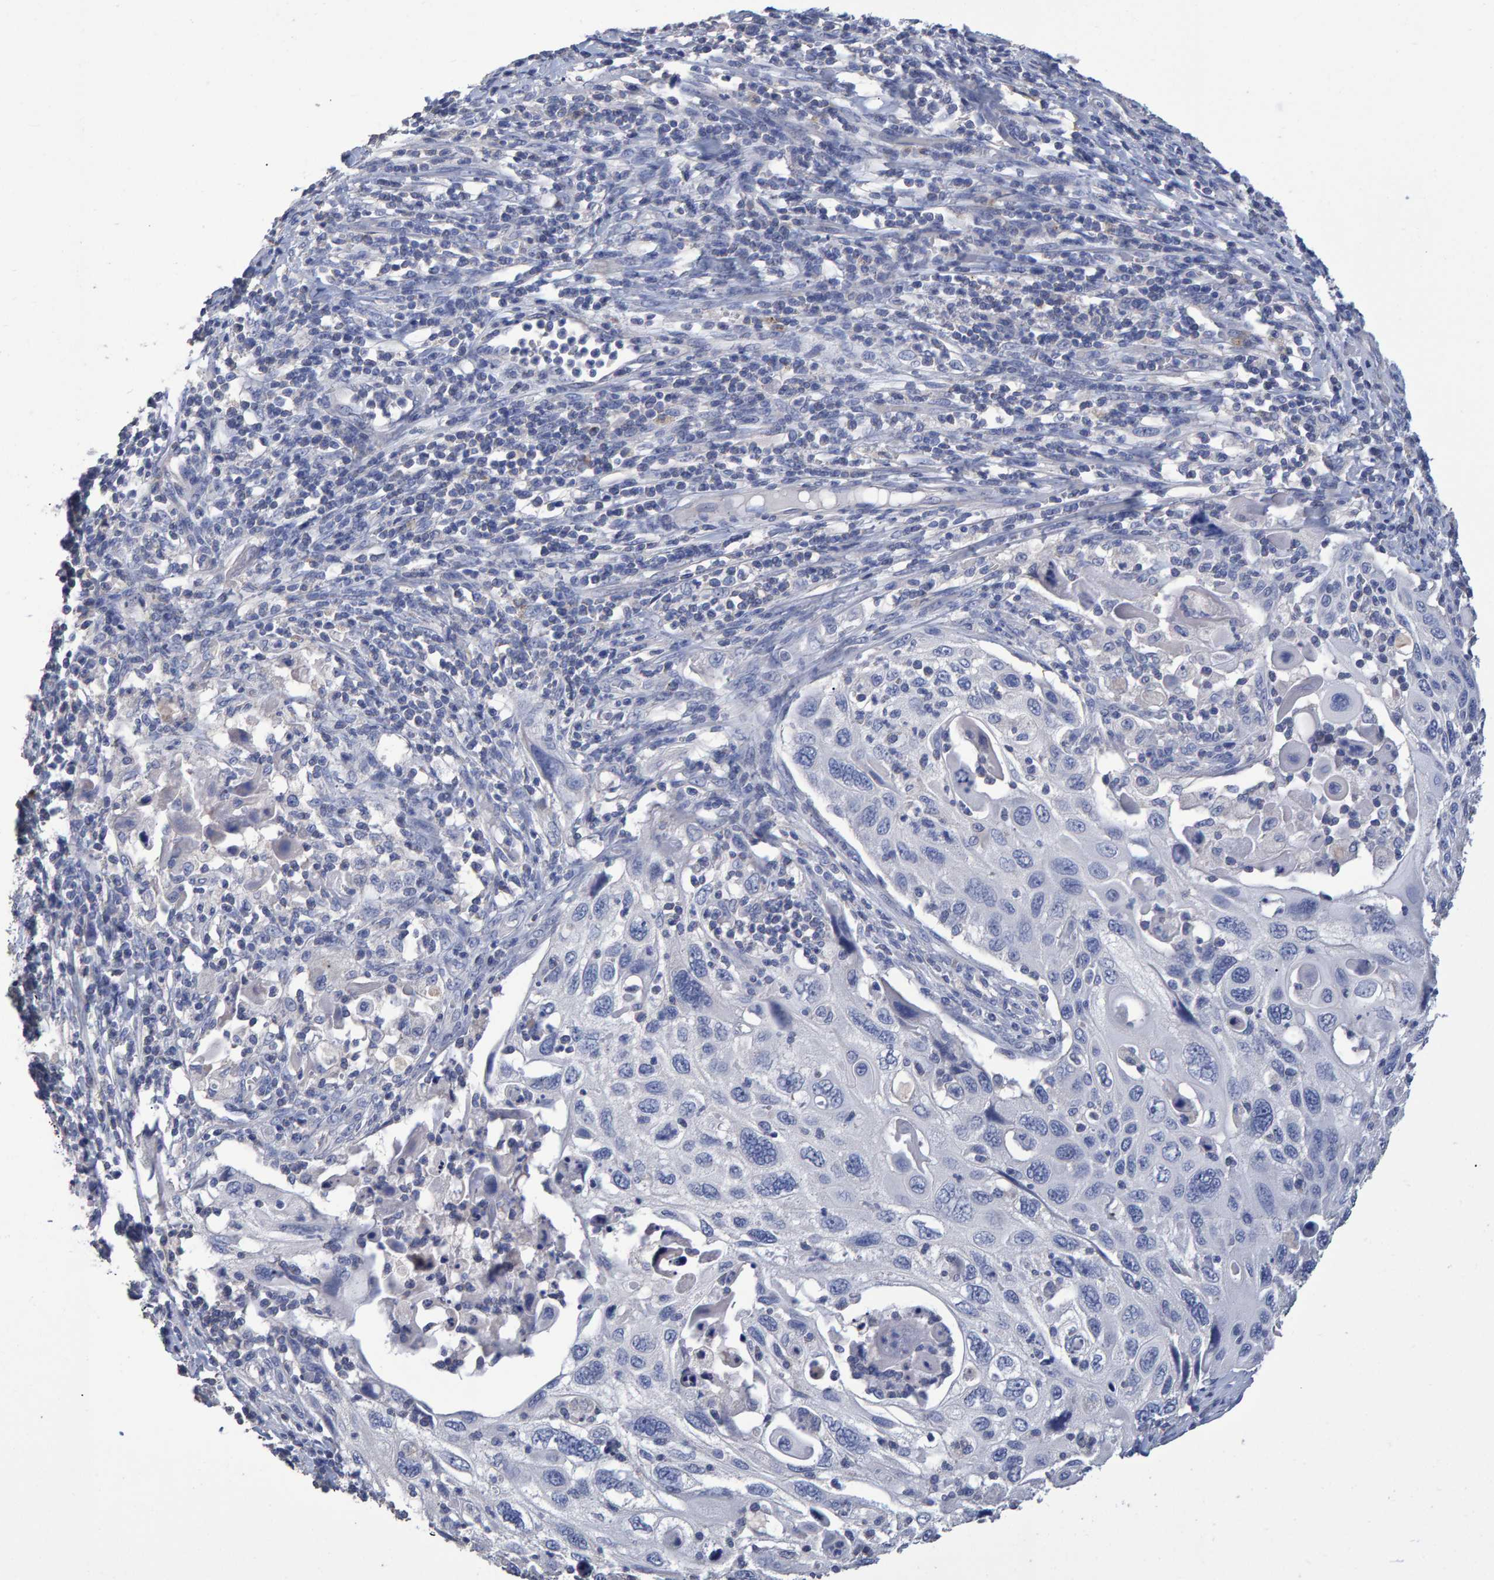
{"staining": {"intensity": "negative", "quantity": "none", "location": "none"}, "tissue": "cervical cancer", "cell_type": "Tumor cells", "image_type": "cancer", "snomed": [{"axis": "morphology", "description": "Squamous cell carcinoma, NOS"}, {"axis": "topography", "description": "Cervix"}], "caption": "This is an IHC histopathology image of cervical cancer (squamous cell carcinoma). There is no positivity in tumor cells.", "gene": "HEMGN", "patient": {"sex": "female", "age": 70}}